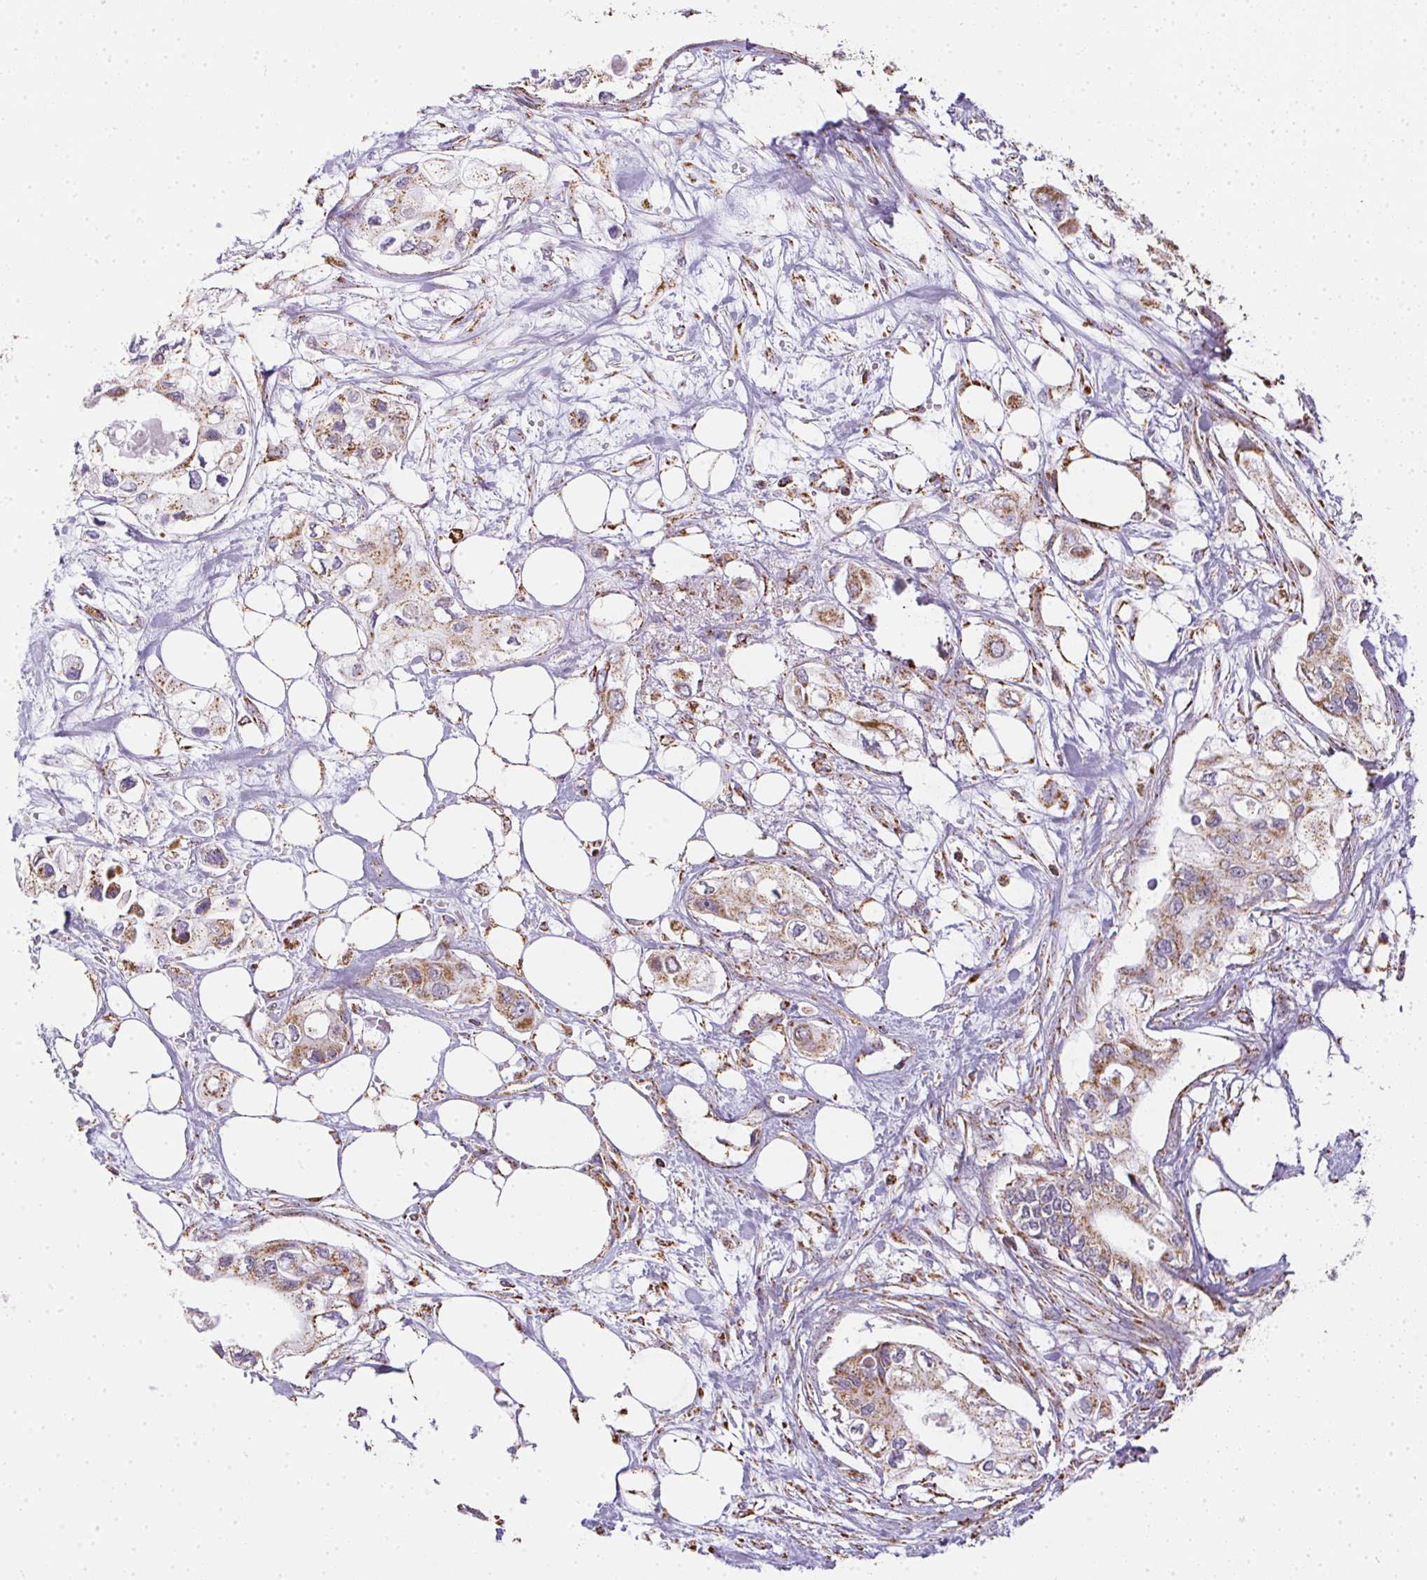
{"staining": {"intensity": "moderate", "quantity": ">75%", "location": "cytoplasmic/membranous"}, "tissue": "pancreatic cancer", "cell_type": "Tumor cells", "image_type": "cancer", "snomed": [{"axis": "morphology", "description": "Adenocarcinoma, NOS"}, {"axis": "topography", "description": "Pancreas"}], "caption": "Human pancreatic adenocarcinoma stained for a protein (brown) displays moderate cytoplasmic/membranous positive staining in about >75% of tumor cells.", "gene": "MAPK11", "patient": {"sex": "female", "age": 63}}